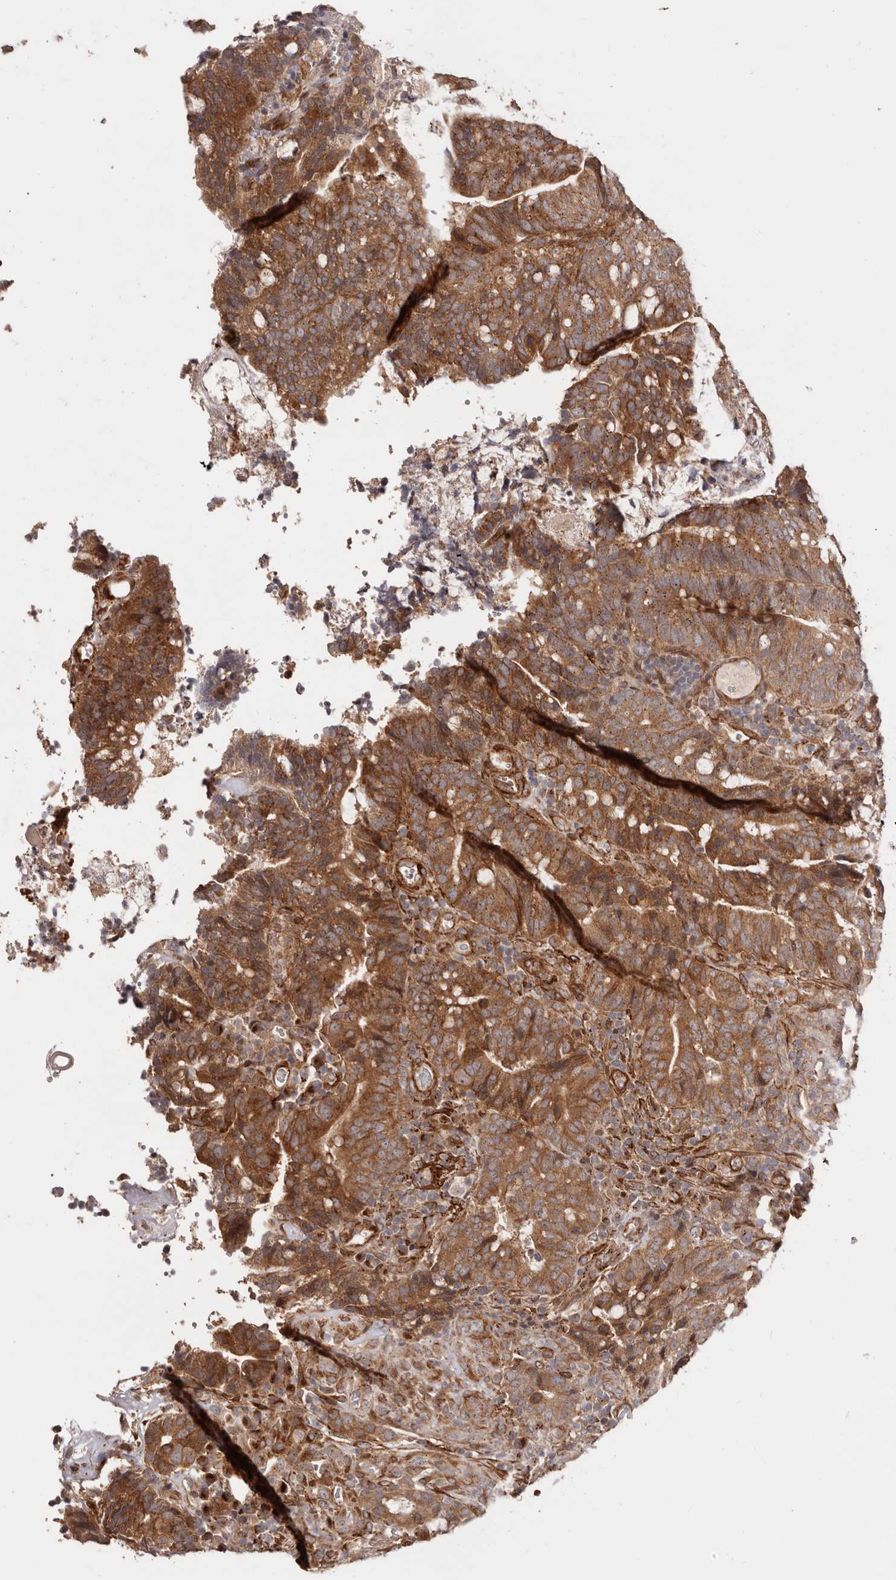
{"staining": {"intensity": "strong", "quantity": ">75%", "location": "cytoplasmic/membranous"}, "tissue": "colorectal cancer", "cell_type": "Tumor cells", "image_type": "cancer", "snomed": [{"axis": "morphology", "description": "Adenocarcinoma, NOS"}, {"axis": "topography", "description": "Colon"}], "caption": "Immunohistochemistry (IHC) (DAB (3,3'-diaminobenzidine)) staining of human colorectal cancer demonstrates strong cytoplasmic/membranous protein positivity in approximately >75% of tumor cells. The staining was performed using DAB to visualize the protein expression in brown, while the nuclei were stained in blue with hematoxylin (Magnification: 20x).", "gene": "MICAL2", "patient": {"sex": "female", "age": 66}}